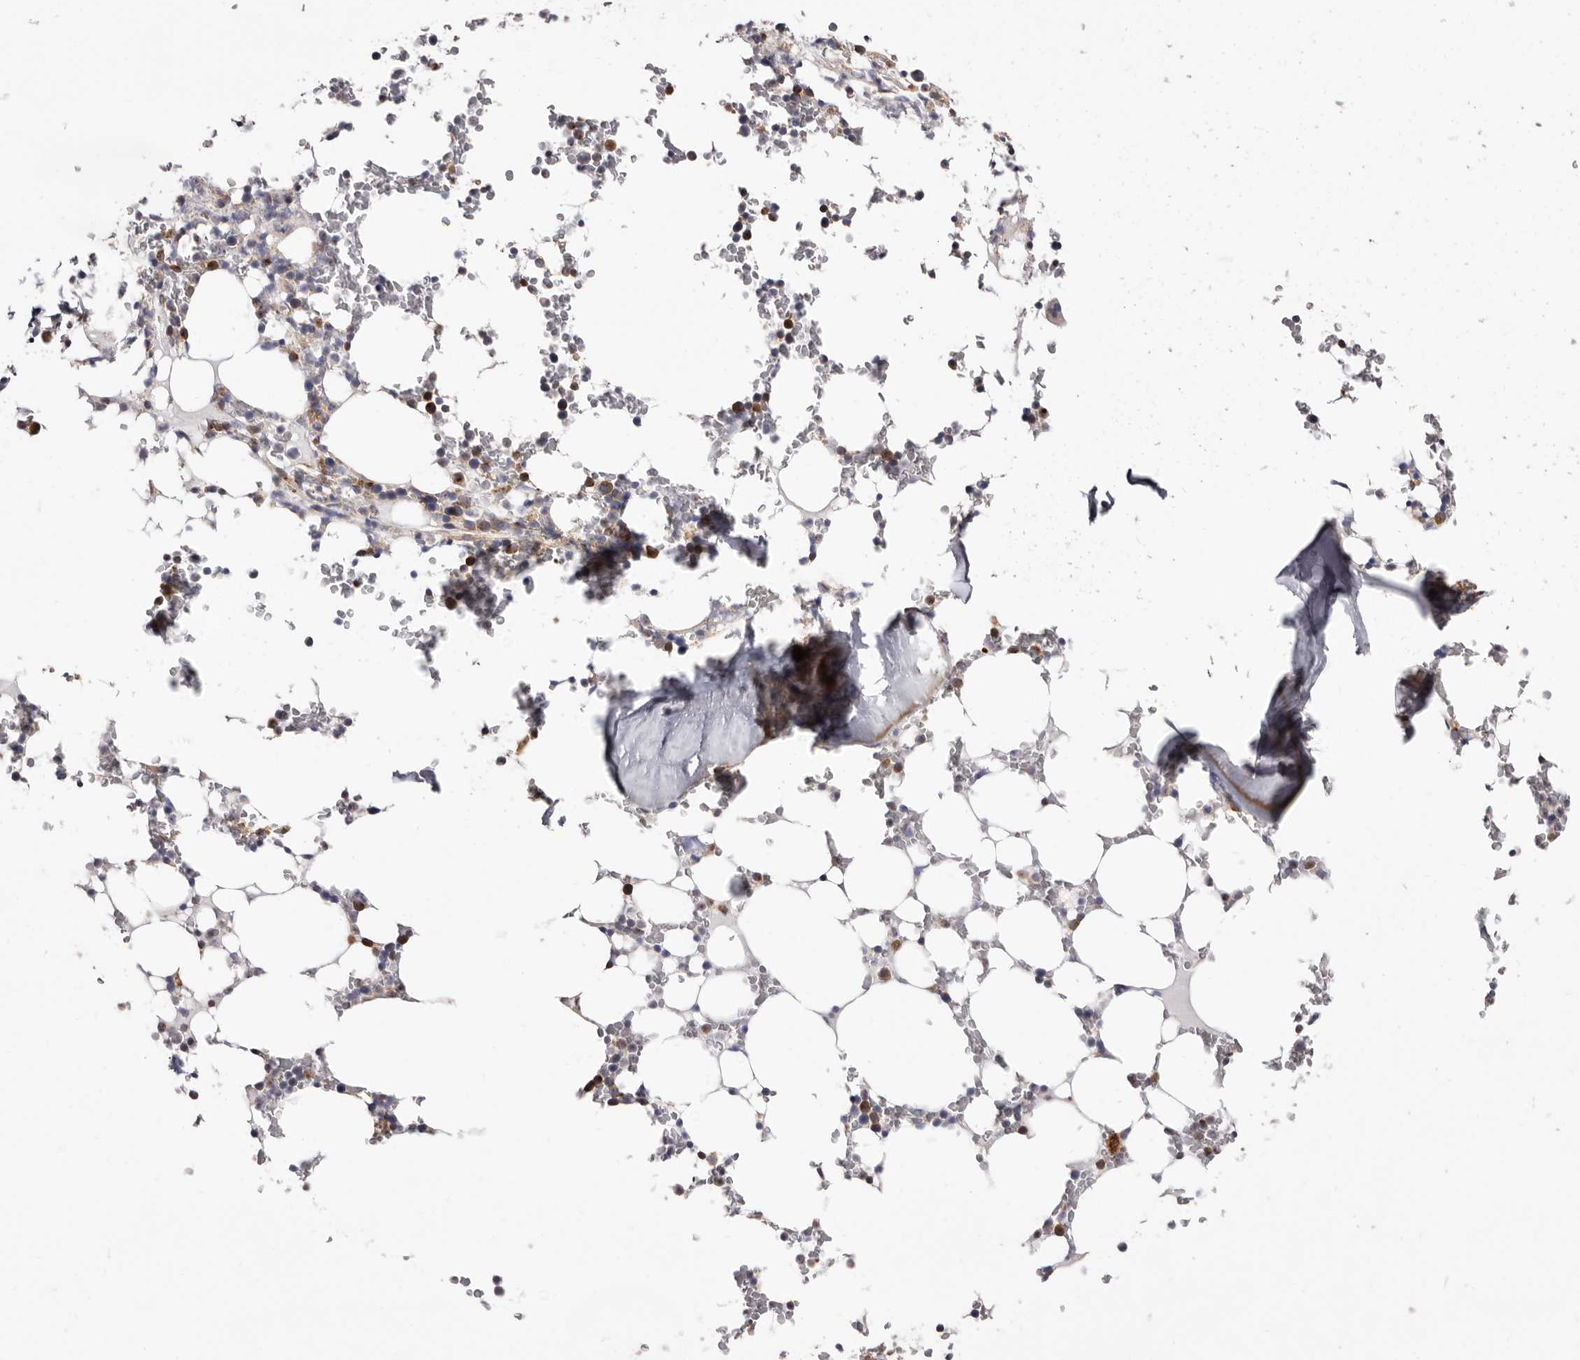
{"staining": {"intensity": "moderate", "quantity": ">75%", "location": "cytoplasmic/membranous"}, "tissue": "bone marrow", "cell_type": "Hematopoietic cells", "image_type": "normal", "snomed": [{"axis": "morphology", "description": "Normal tissue, NOS"}, {"axis": "topography", "description": "Bone marrow"}], "caption": "Bone marrow was stained to show a protein in brown. There is medium levels of moderate cytoplasmic/membranous positivity in approximately >75% of hematopoietic cells. Using DAB (brown) and hematoxylin (blue) stains, captured at high magnification using brightfield microscopy.", "gene": "COQ8B", "patient": {"sex": "male", "age": 58}}